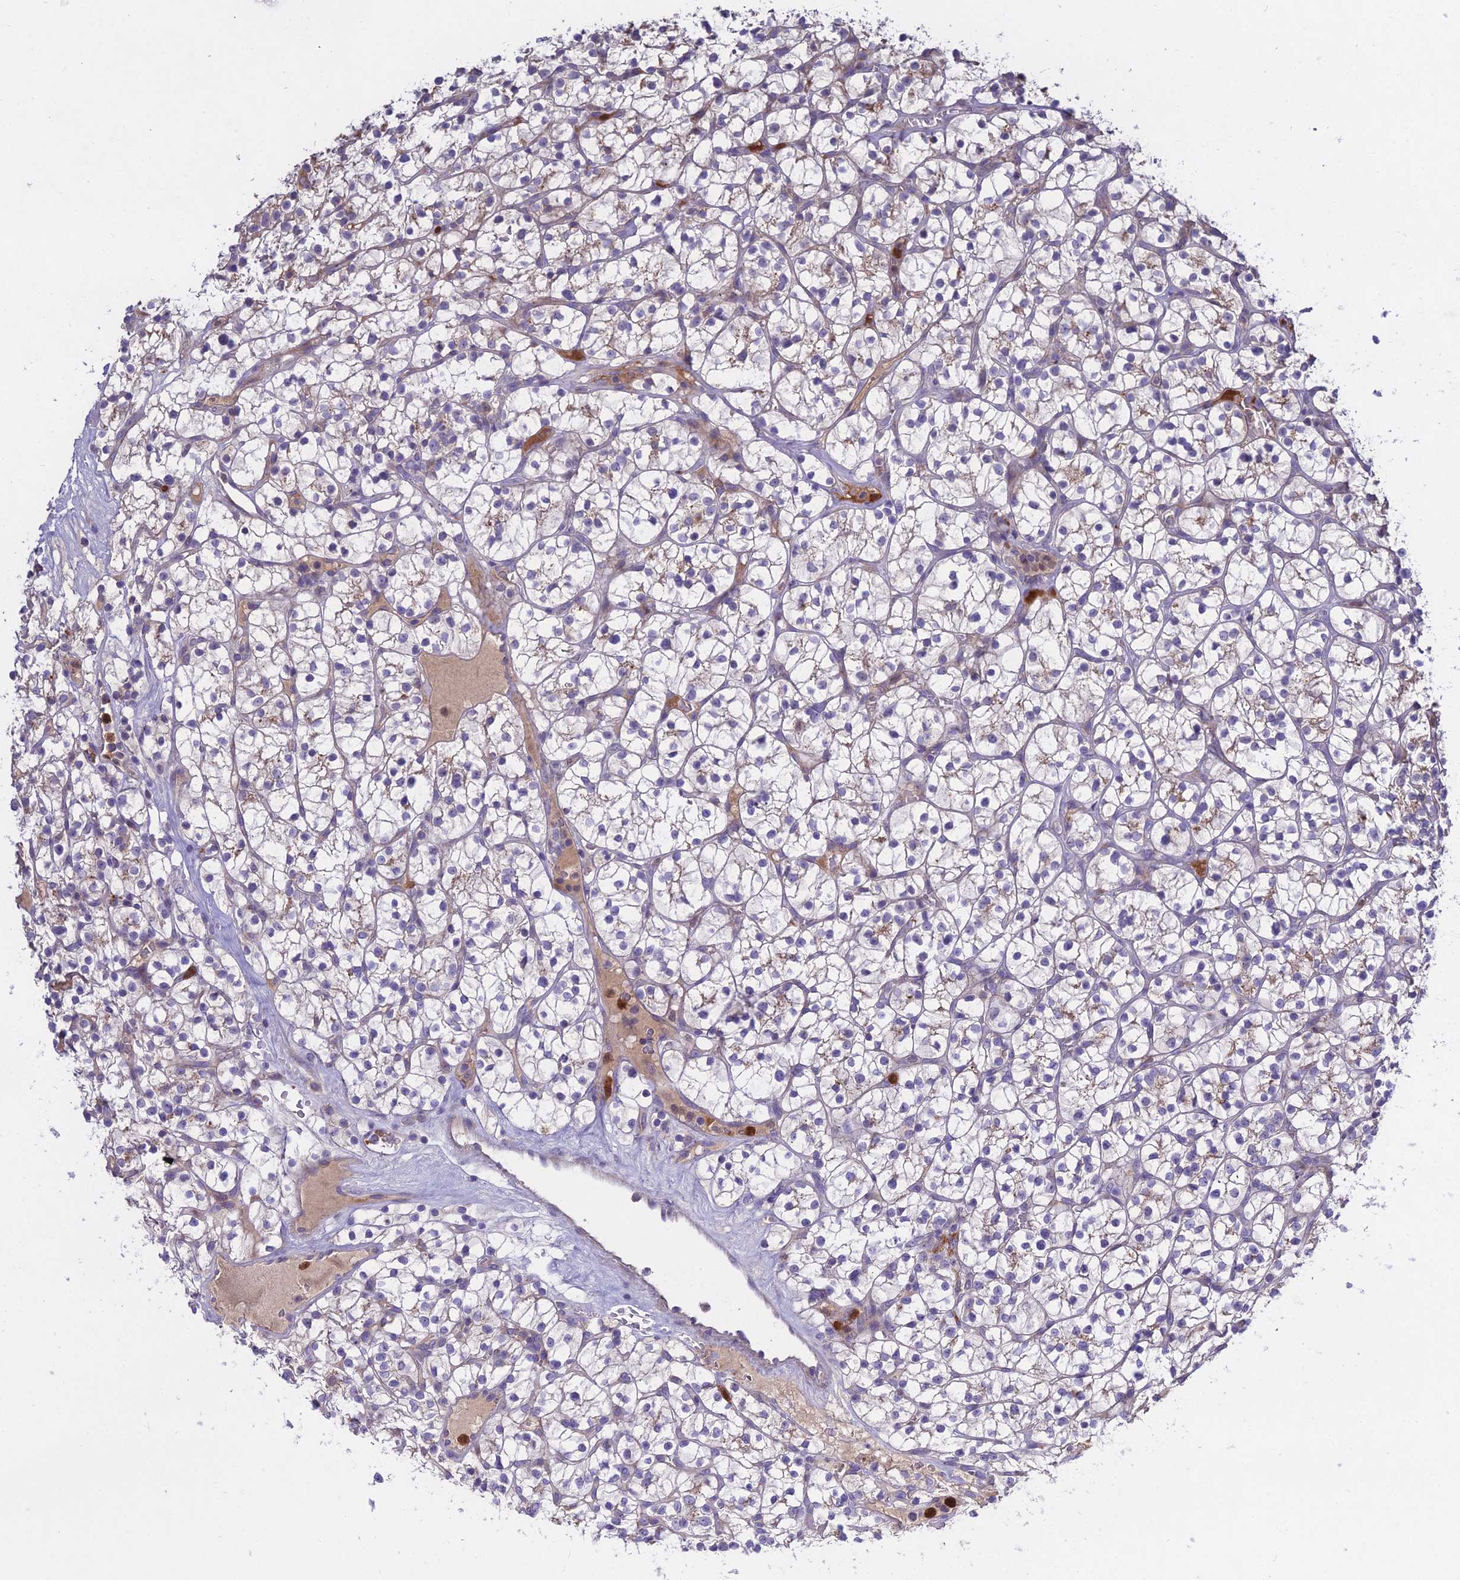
{"staining": {"intensity": "weak", "quantity": "<25%", "location": "cytoplasmic/membranous"}, "tissue": "renal cancer", "cell_type": "Tumor cells", "image_type": "cancer", "snomed": [{"axis": "morphology", "description": "Adenocarcinoma, NOS"}, {"axis": "topography", "description": "Kidney"}], "caption": "DAB immunohistochemical staining of renal adenocarcinoma reveals no significant staining in tumor cells. The staining is performed using DAB (3,3'-diaminobenzidine) brown chromogen with nuclei counter-stained in using hematoxylin.", "gene": "EID2", "patient": {"sex": "female", "age": 64}}